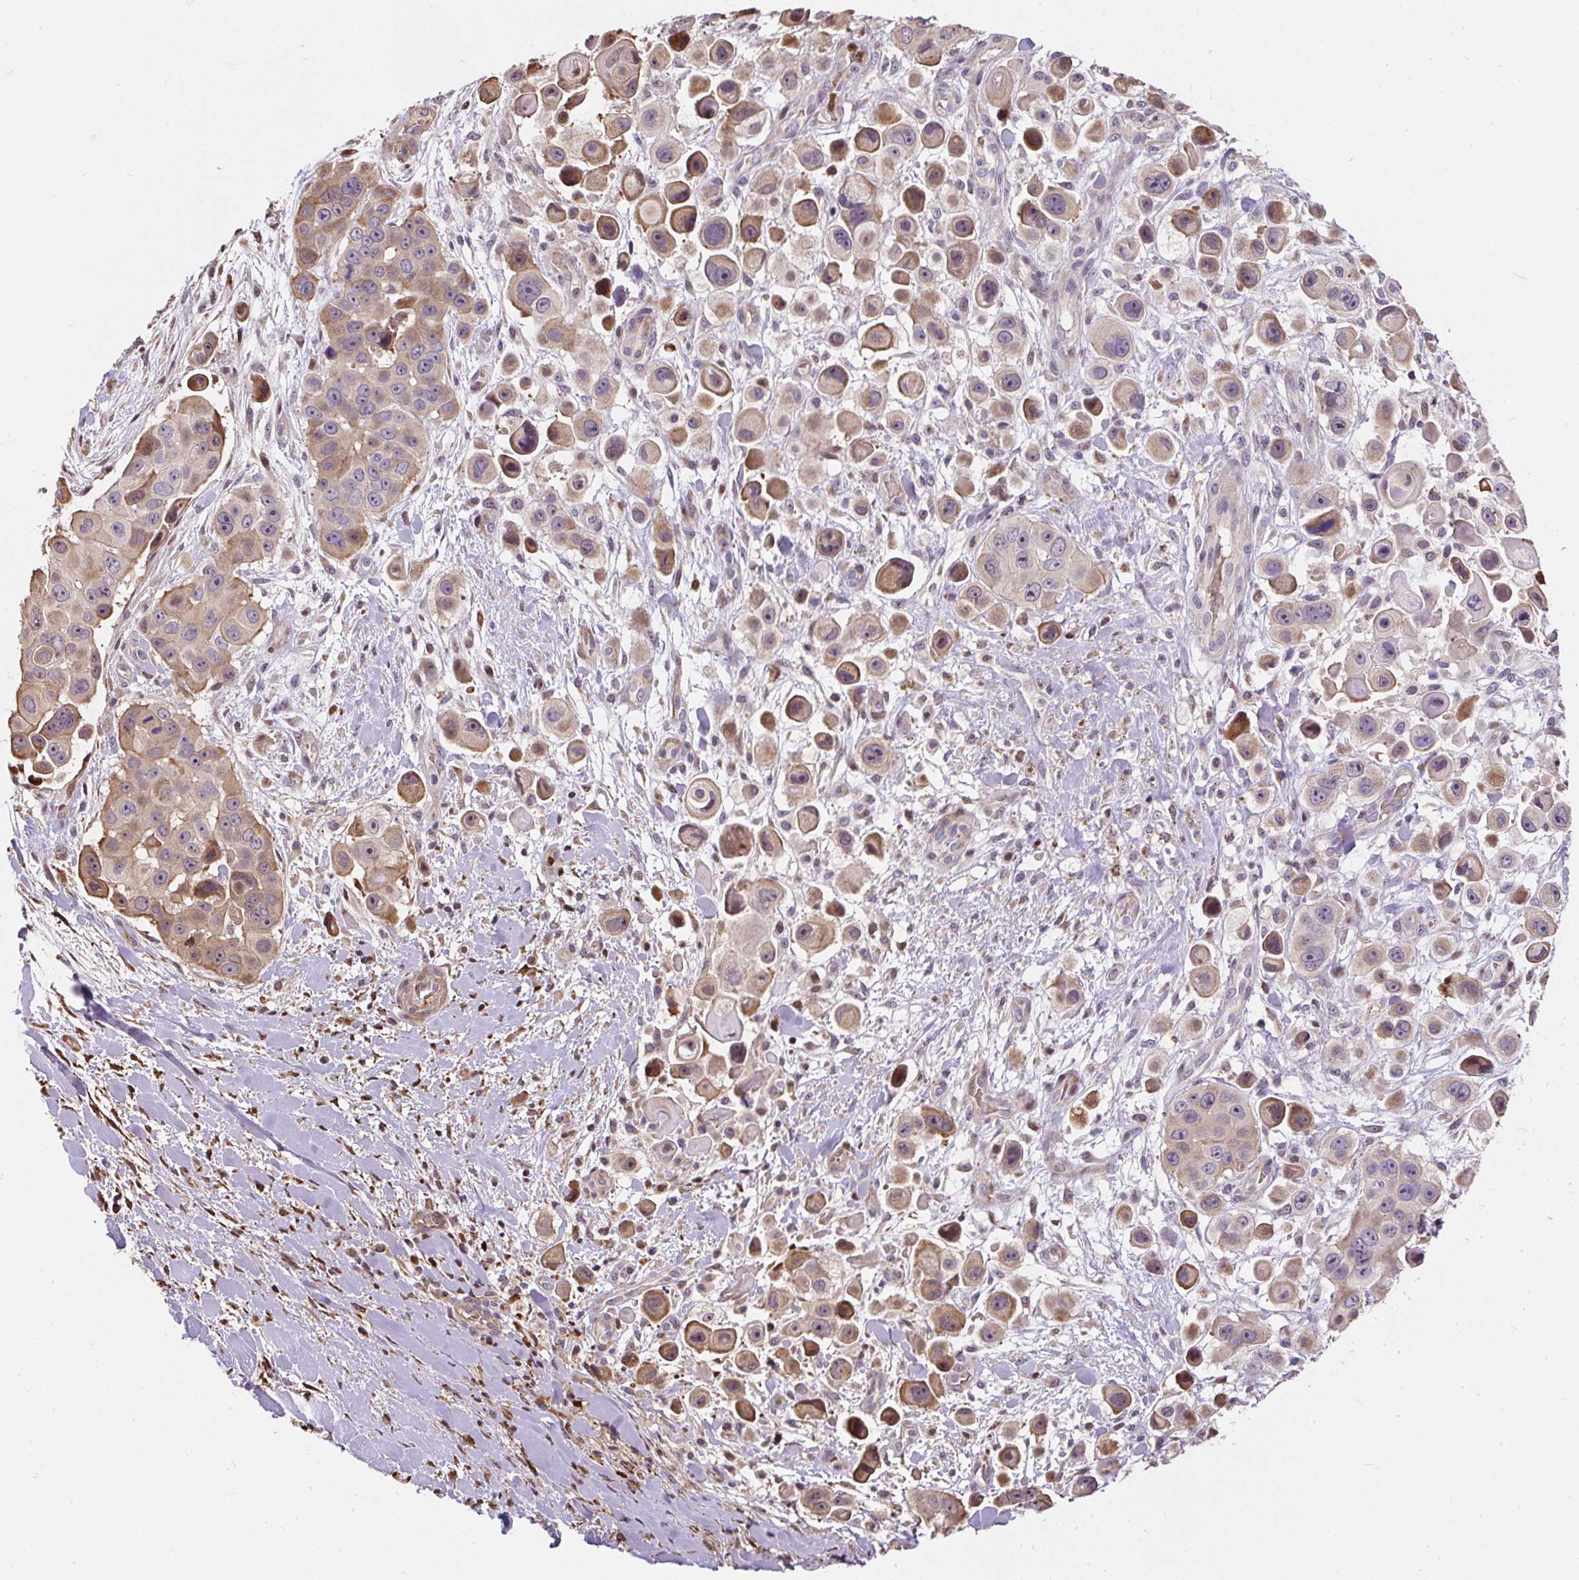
{"staining": {"intensity": "weak", "quantity": "25%-75%", "location": "cytoplasmic/membranous"}, "tissue": "skin cancer", "cell_type": "Tumor cells", "image_type": "cancer", "snomed": [{"axis": "morphology", "description": "Squamous cell carcinoma, NOS"}, {"axis": "topography", "description": "Skin"}], "caption": "High-magnification brightfield microscopy of skin squamous cell carcinoma stained with DAB (3,3'-diaminobenzidine) (brown) and counterstained with hematoxylin (blue). tumor cells exhibit weak cytoplasmic/membranous staining is identified in about25%-75% of cells. Nuclei are stained in blue.", "gene": "PUS7L", "patient": {"sex": "male", "age": 67}}